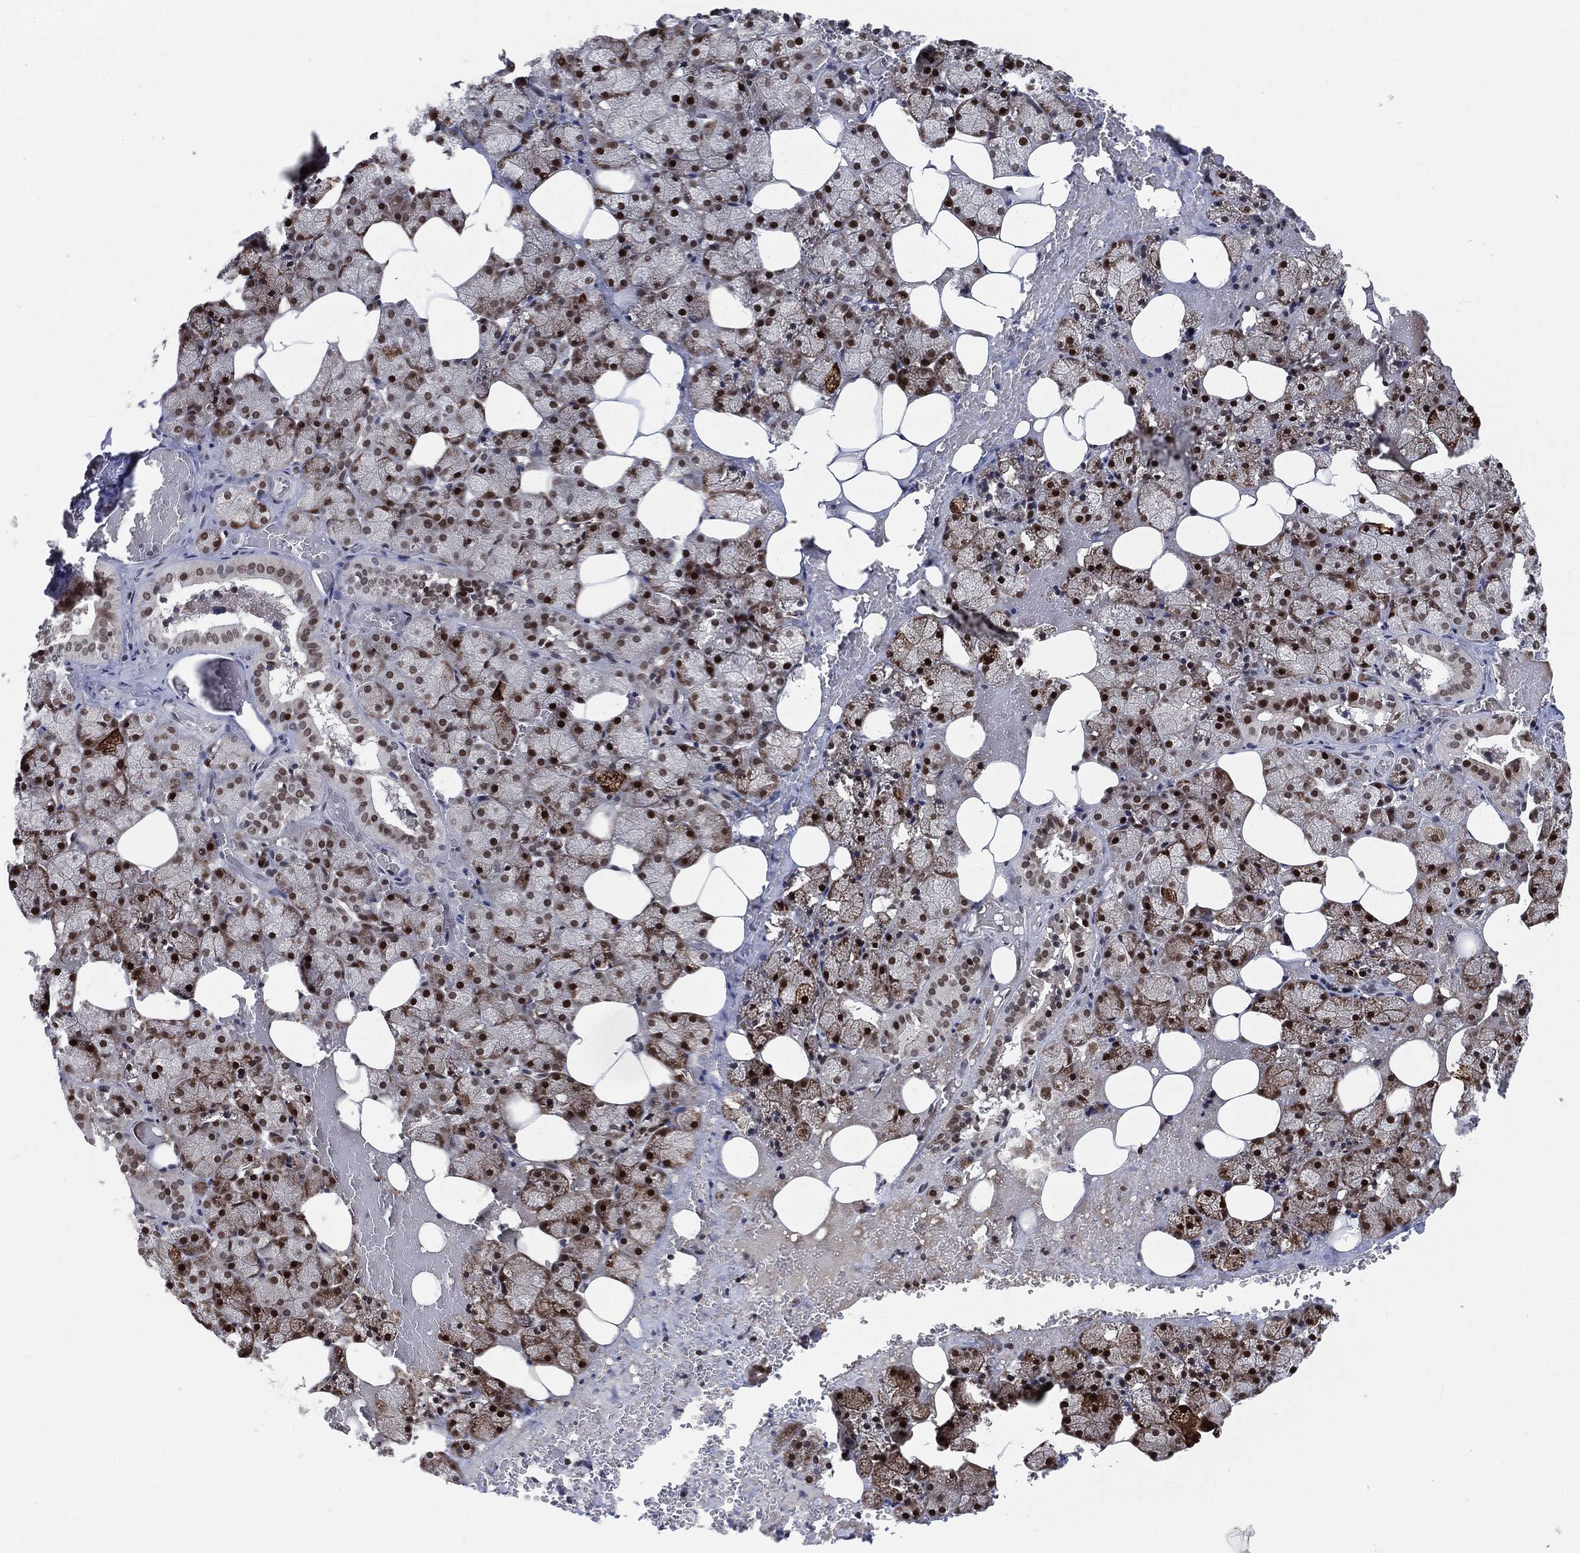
{"staining": {"intensity": "strong", "quantity": ">75%", "location": "nuclear"}, "tissue": "salivary gland", "cell_type": "Glandular cells", "image_type": "normal", "snomed": [{"axis": "morphology", "description": "Normal tissue, NOS"}, {"axis": "topography", "description": "Salivary gland"}], "caption": "Benign salivary gland displays strong nuclear staining in approximately >75% of glandular cells, visualized by immunohistochemistry. The staining was performed using DAB (3,3'-diaminobenzidine), with brown indicating positive protein expression. Nuclei are stained blue with hematoxylin.", "gene": "YLPM1", "patient": {"sex": "male", "age": 38}}